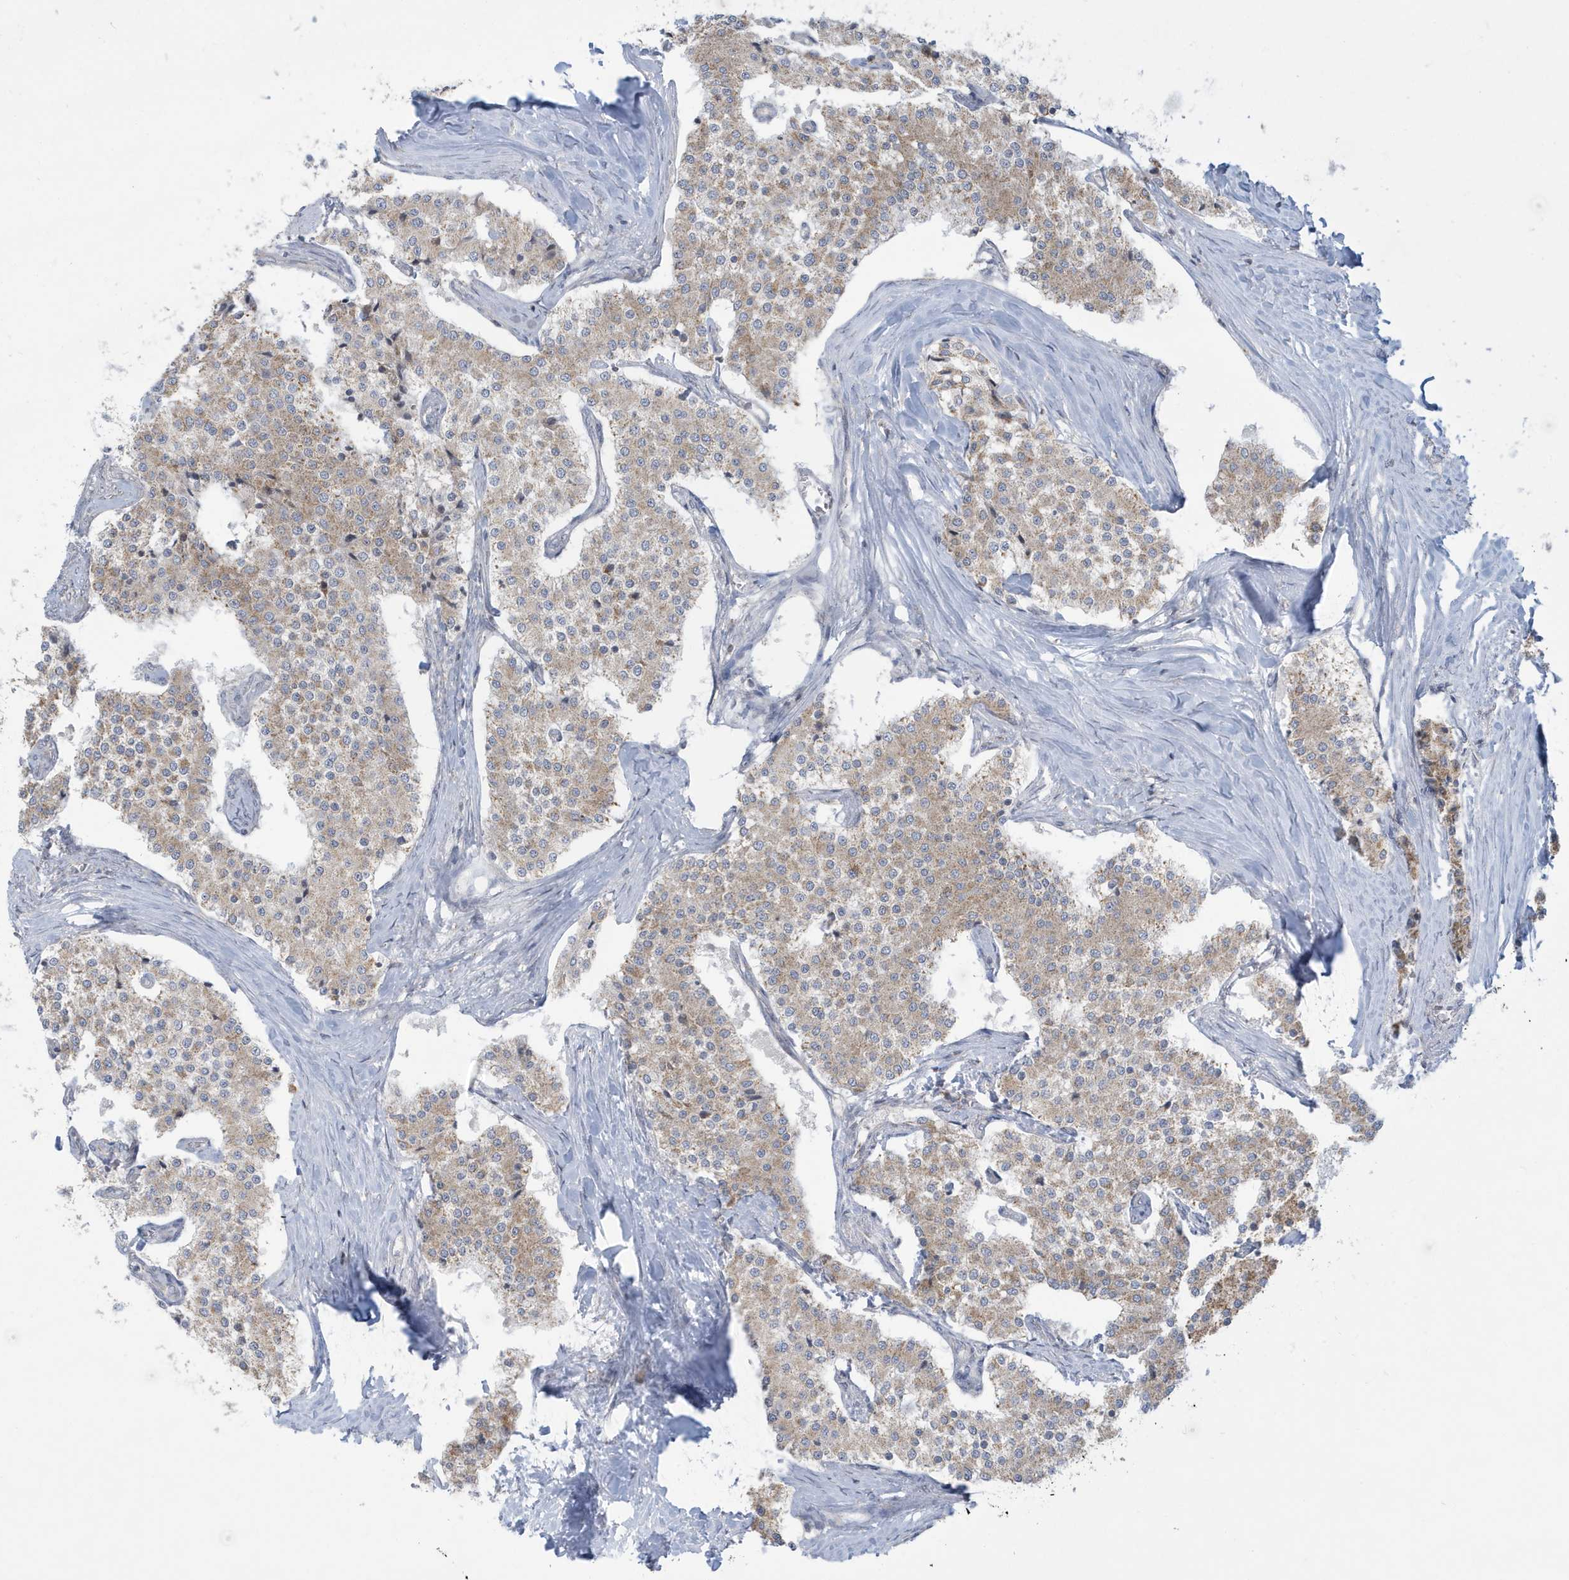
{"staining": {"intensity": "weak", "quantity": ">75%", "location": "cytoplasmic/membranous"}, "tissue": "carcinoid", "cell_type": "Tumor cells", "image_type": "cancer", "snomed": [{"axis": "morphology", "description": "Carcinoid, malignant, NOS"}, {"axis": "topography", "description": "Colon"}], "caption": "Weak cytoplasmic/membranous protein positivity is identified in about >75% of tumor cells in carcinoid. The staining was performed using DAB to visualize the protein expression in brown, while the nuclei were stained in blue with hematoxylin (Magnification: 20x).", "gene": "SLAMF9", "patient": {"sex": "female", "age": 52}}